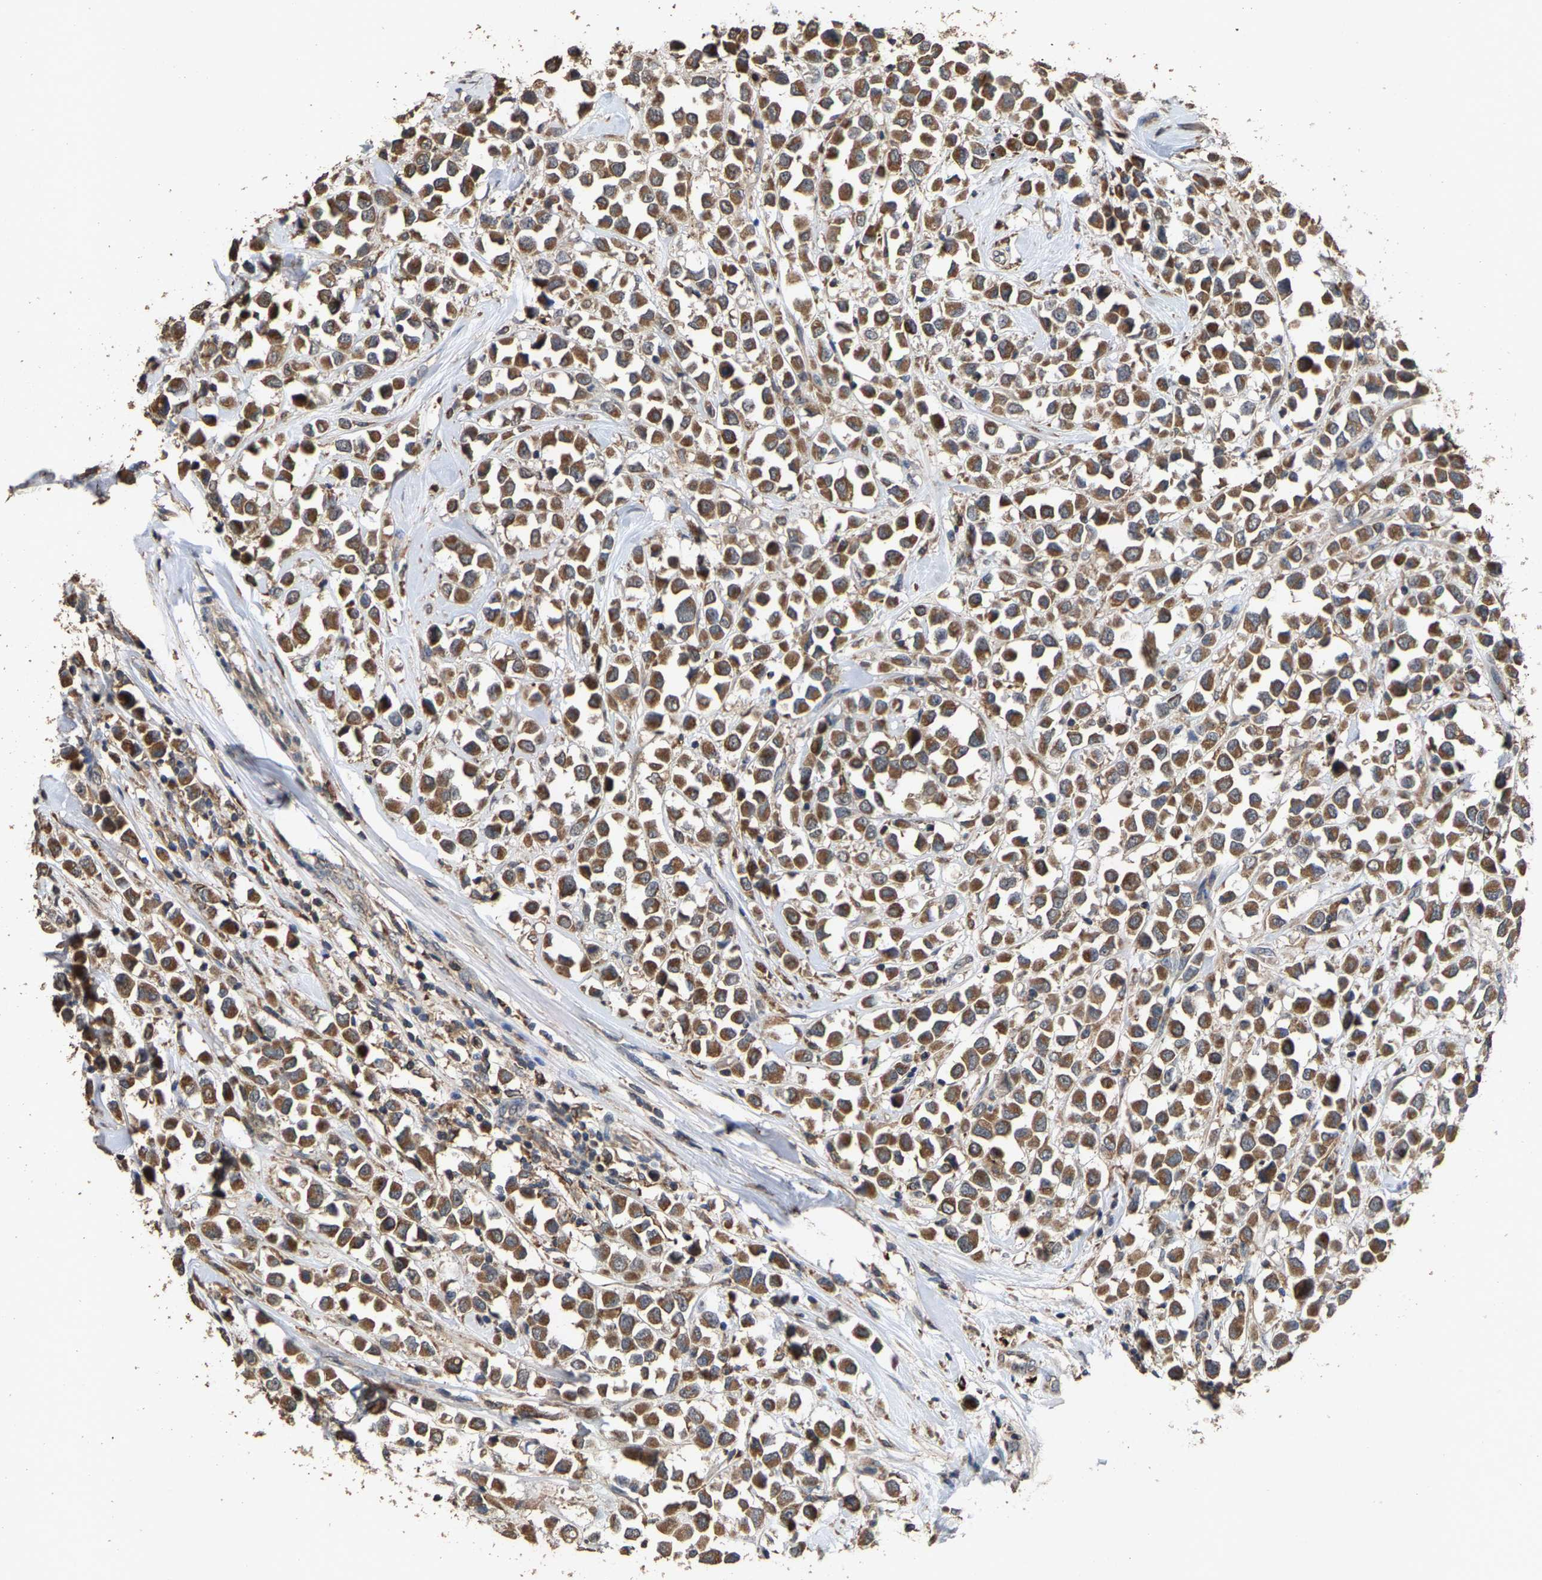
{"staining": {"intensity": "moderate", "quantity": ">75%", "location": "cytoplasmic/membranous"}, "tissue": "breast cancer", "cell_type": "Tumor cells", "image_type": "cancer", "snomed": [{"axis": "morphology", "description": "Duct carcinoma"}, {"axis": "topography", "description": "Breast"}], "caption": "Immunohistochemical staining of human breast infiltrating ductal carcinoma exhibits medium levels of moderate cytoplasmic/membranous positivity in approximately >75% of tumor cells.", "gene": "TDRKH", "patient": {"sex": "female", "age": 61}}